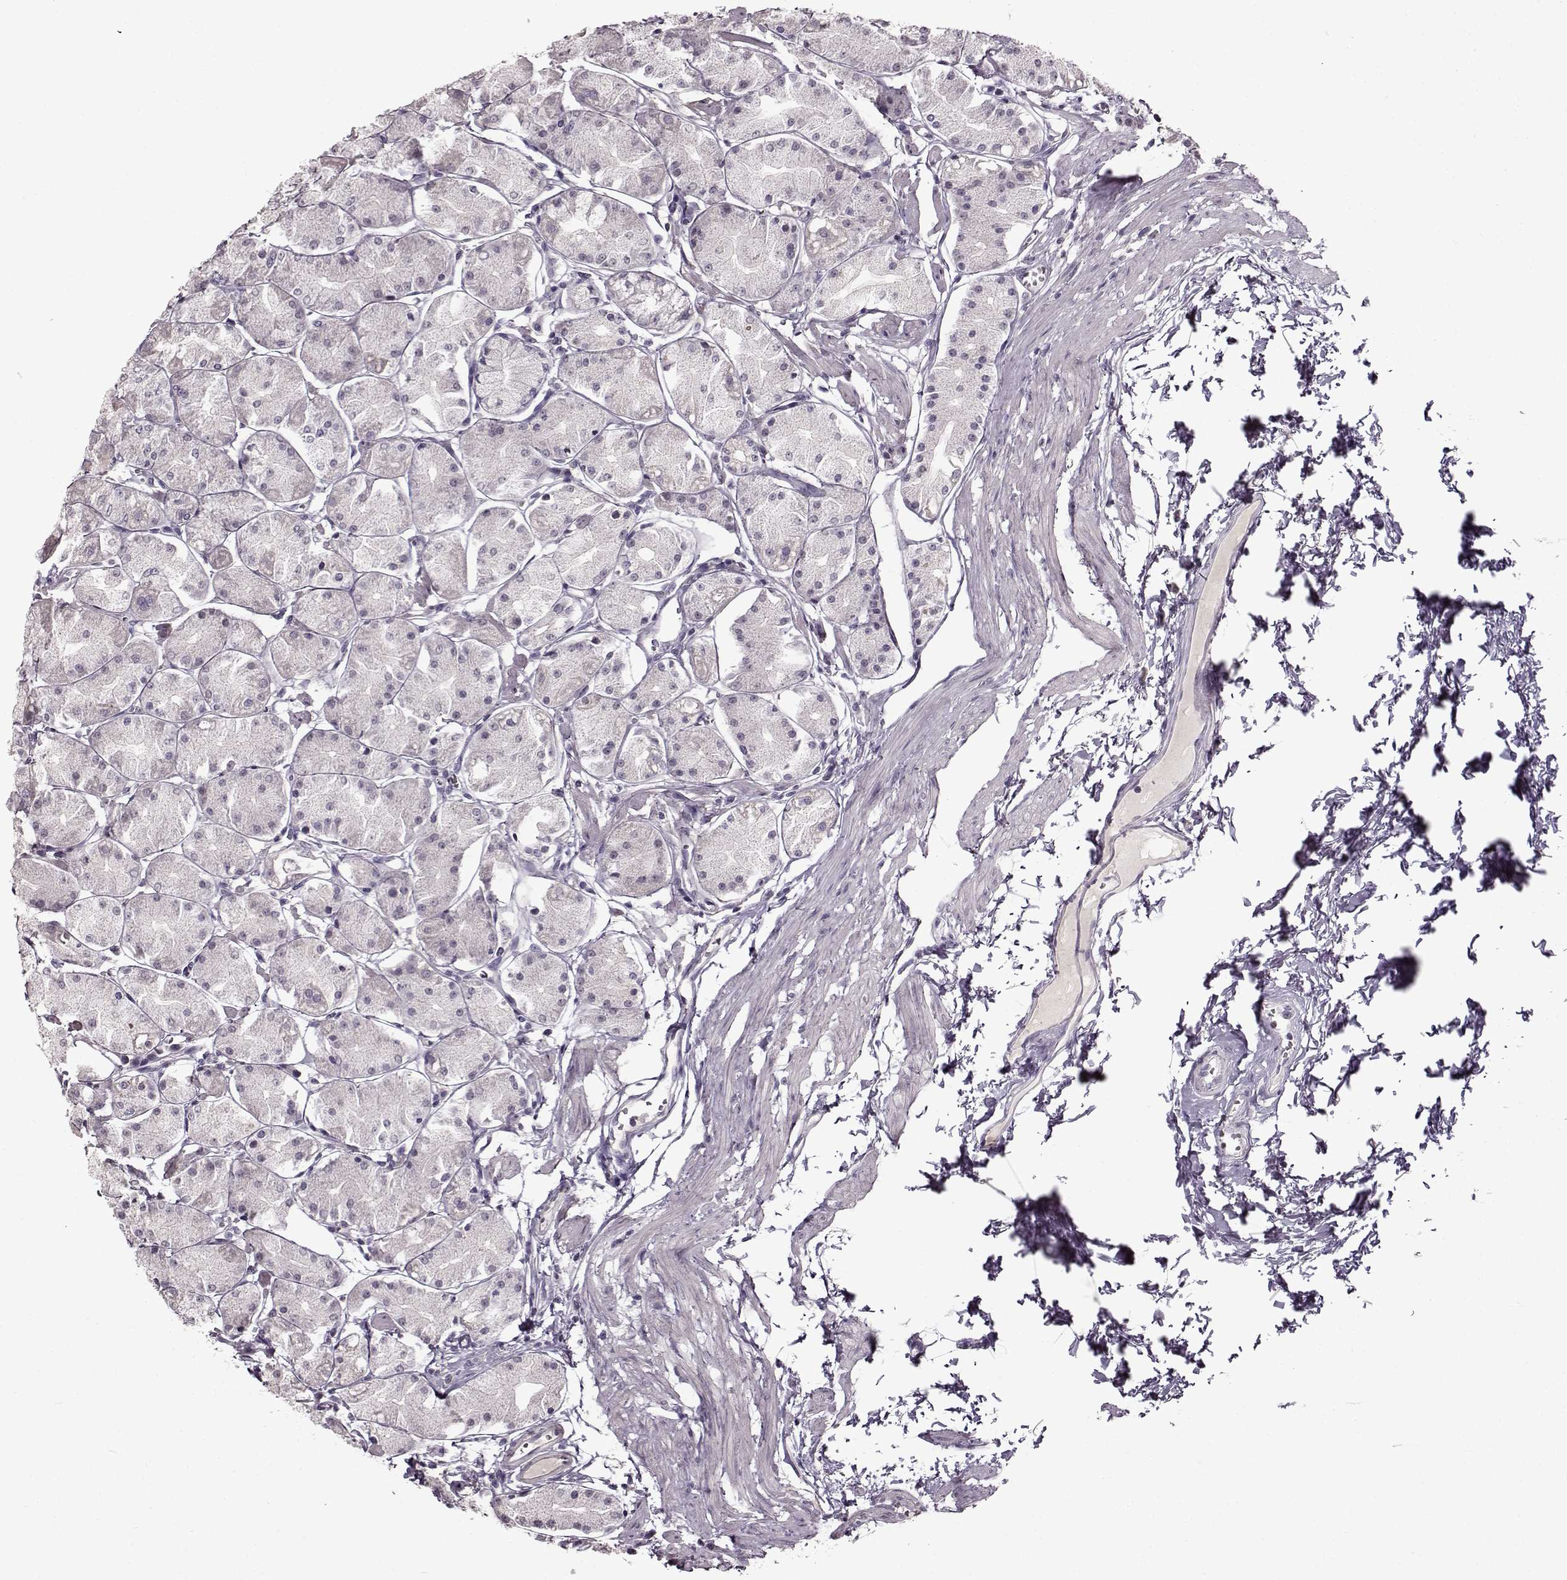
{"staining": {"intensity": "weak", "quantity": "<25%", "location": "cytoplasmic/membranous"}, "tissue": "stomach", "cell_type": "Glandular cells", "image_type": "normal", "snomed": [{"axis": "morphology", "description": "Normal tissue, NOS"}, {"axis": "topography", "description": "Stomach, upper"}], "caption": "Human stomach stained for a protein using immunohistochemistry demonstrates no staining in glandular cells.", "gene": "FSHB", "patient": {"sex": "male", "age": 60}}